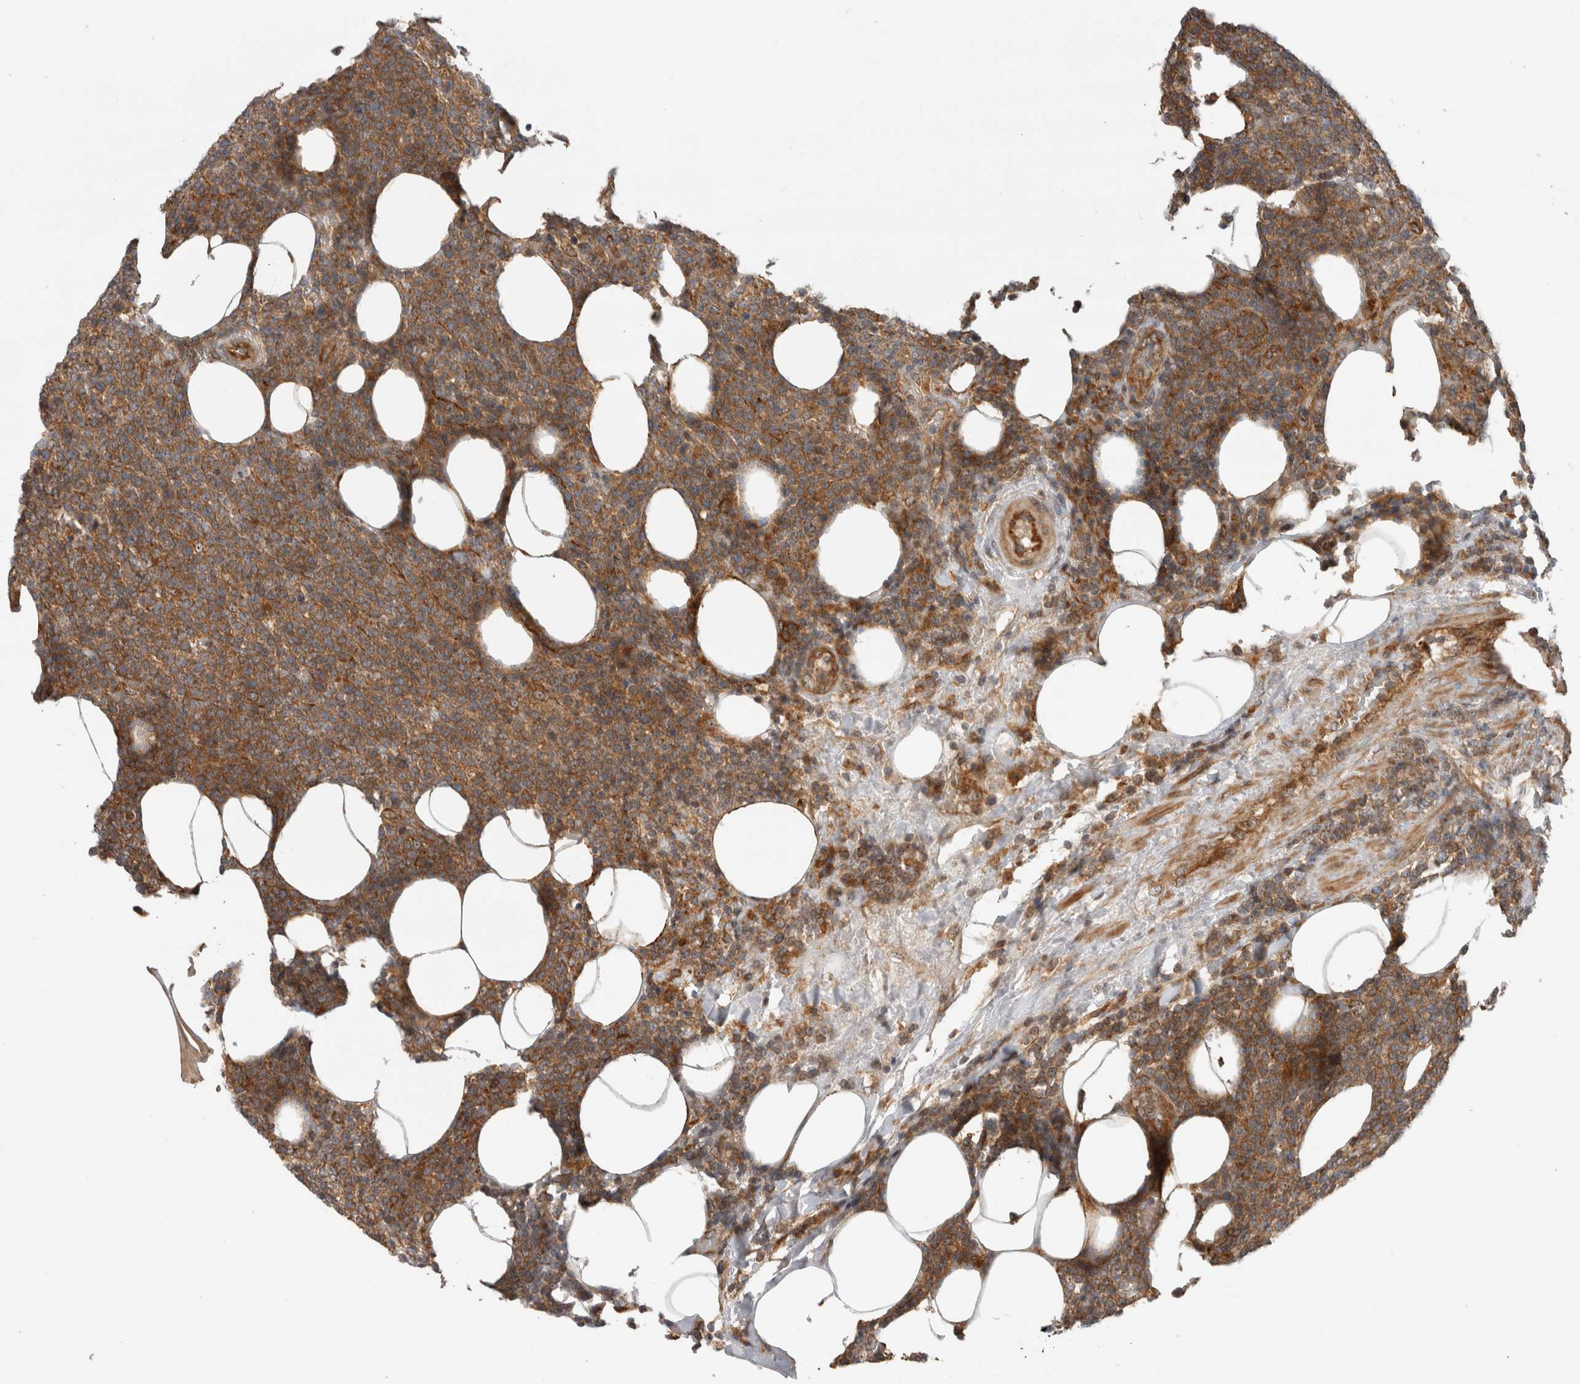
{"staining": {"intensity": "moderate", "quantity": ">75%", "location": "cytoplasmic/membranous"}, "tissue": "lymphoma", "cell_type": "Tumor cells", "image_type": "cancer", "snomed": [{"axis": "morphology", "description": "Malignant lymphoma, non-Hodgkin's type, High grade"}, {"axis": "topography", "description": "Lymph node"}], "caption": "A micrograph of human high-grade malignant lymphoma, non-Hodgkin's type stained for a protein demonstrates moderate cytoplasmic/membranous brown staining in tumor cells.", "gene": "WASF2", "patient": {"sex": "male", "age": 61}}